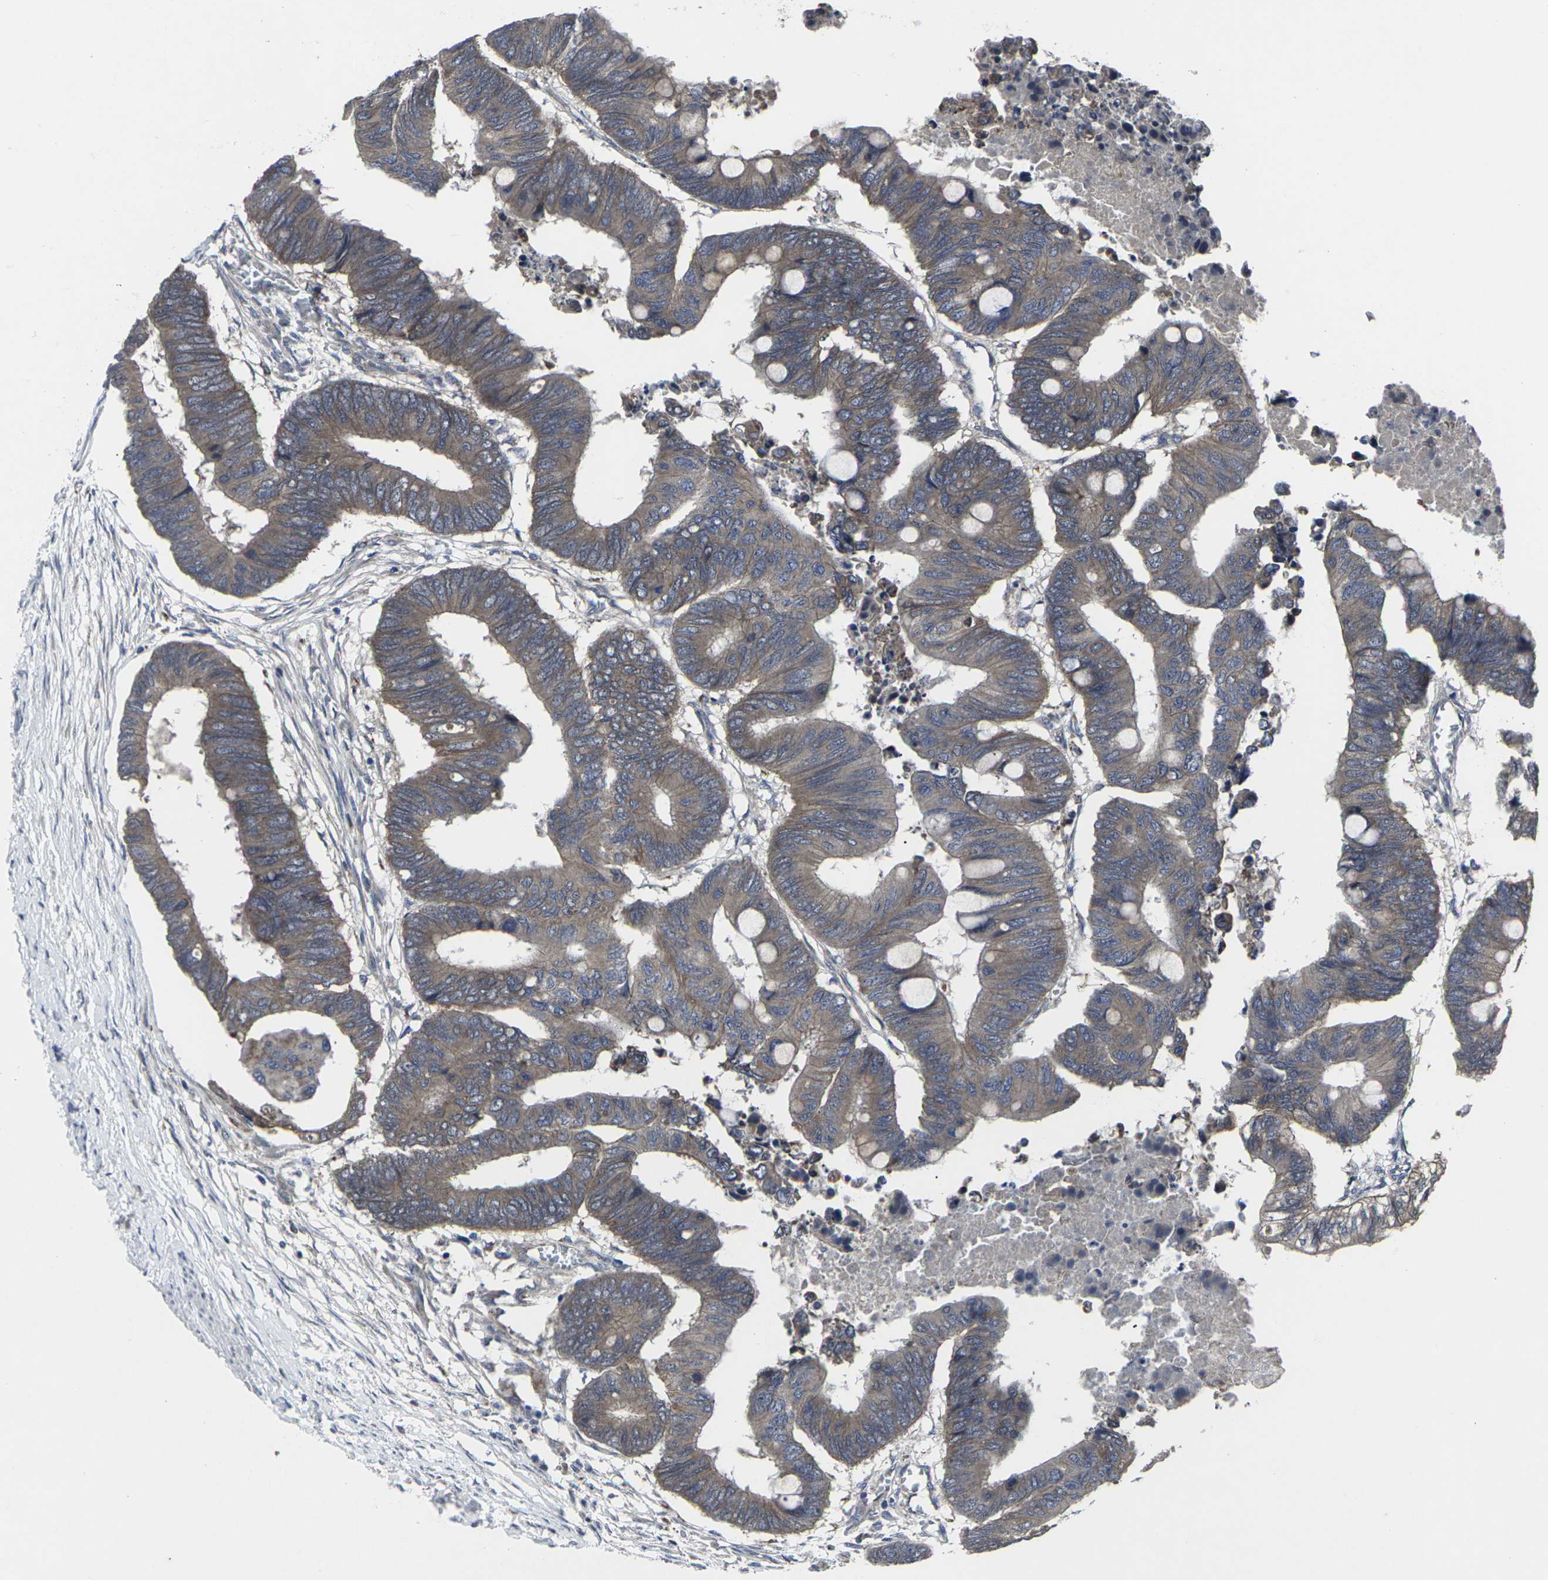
{"staining": {"intensity": "moderate", "quantity": ">75%", "location": "cytoplasmic/membranous"}, "tissue": "colorectal cancer", "cell_type": "Tumor cells", "image_type": "cancer", "snomed": [{"axis": "morphology", "description": "Normal tissue, NOS"}, {"axis": "morphology", "description": "Adenocarcinoma, NOS"}, {"axis": "topography", "description": "Rectum"}, {"axis": "topography", "description": "Peripheral nerve tissue"}], "caption": "This image shows colorectal cancer (adenocarcinoma) stained with immunohistochemistry to label a protein in brown. The cytoplasmic/membranous of tumor cells show moderate positivity for the protein. Nuclei are counter-stained blue.", "gene": "MAPKAPK2", "patient": {"sex": "male", "age": 92}}